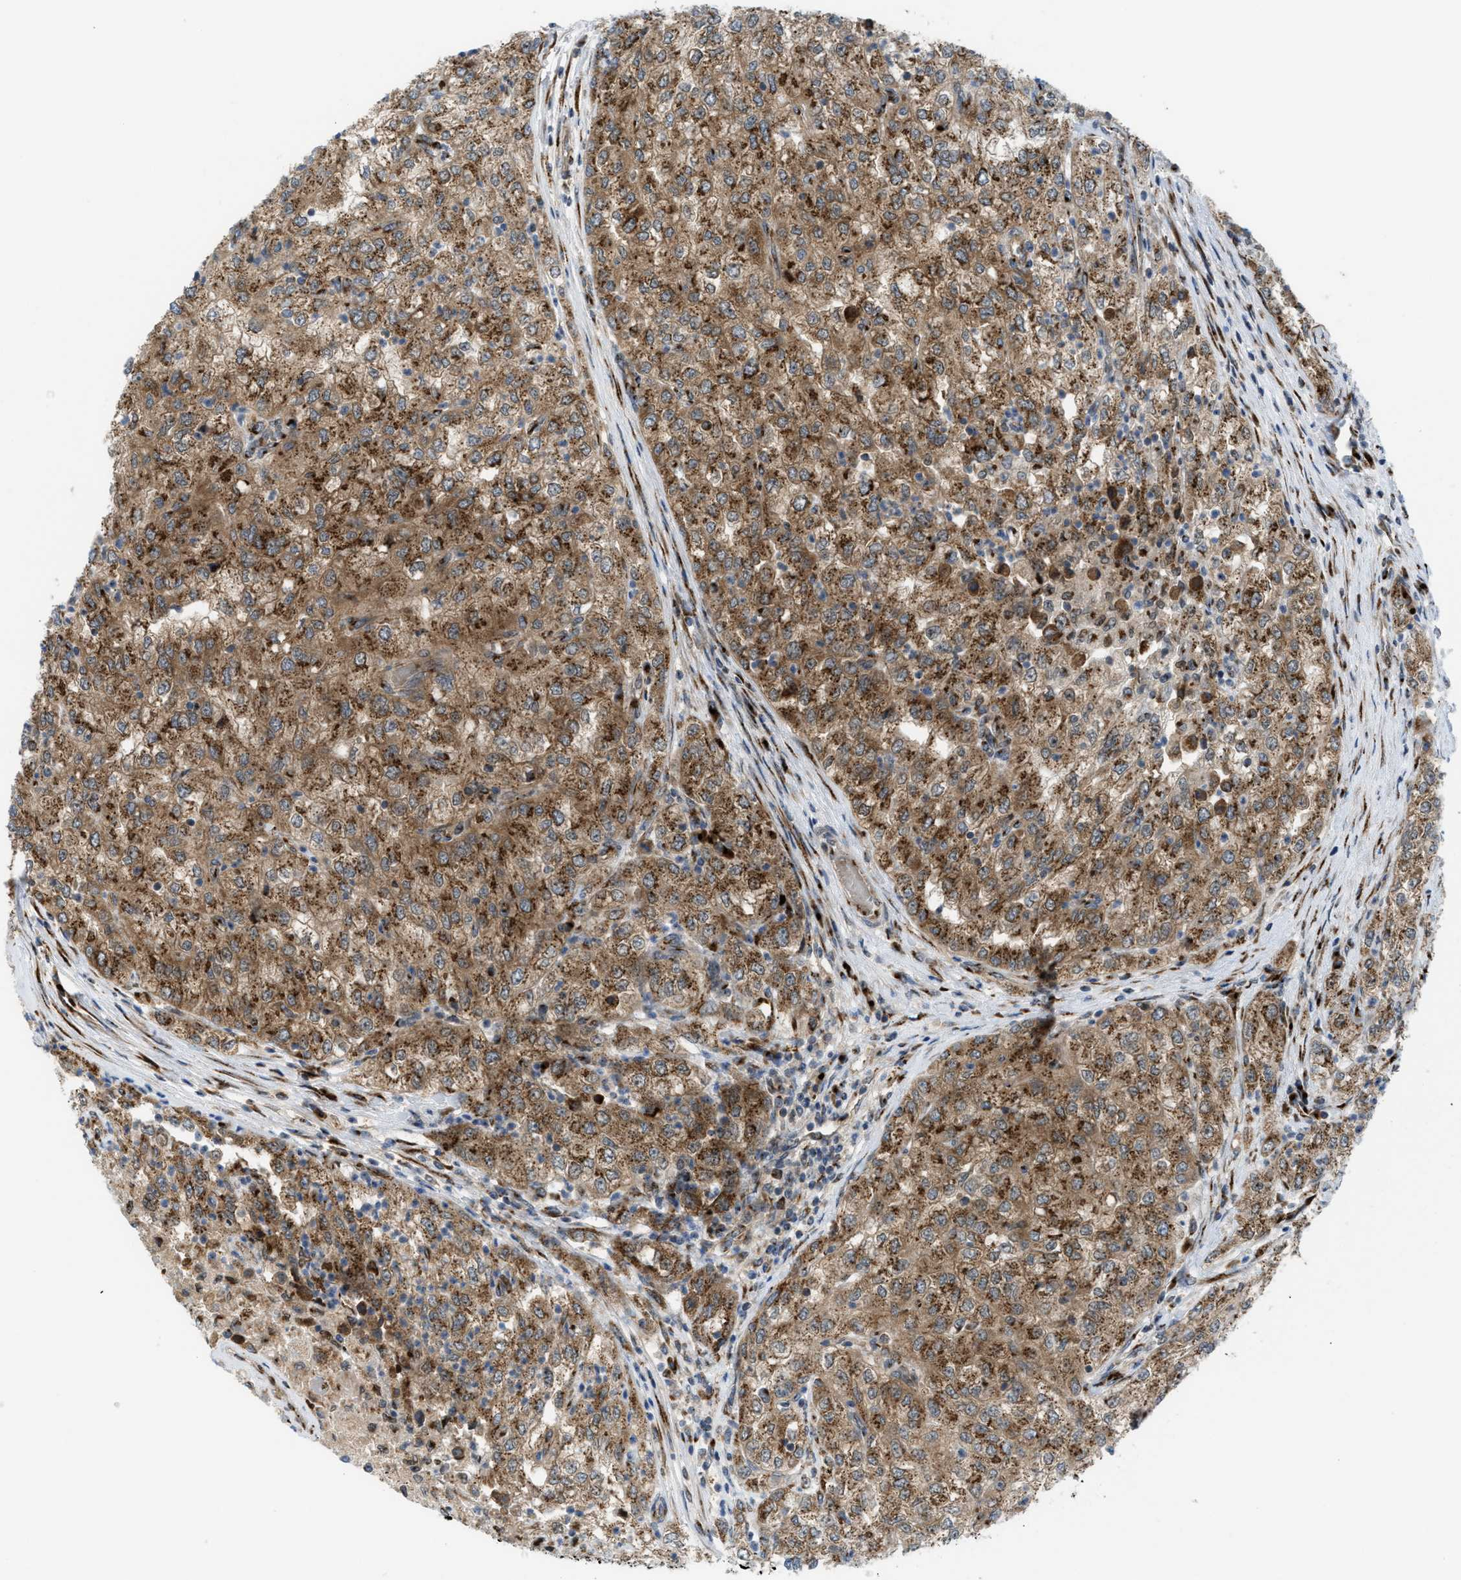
{"staining": {"intensity": "moderate", "quantity": ">75%", "location": "cytoplasmic/membranous"}, "tissue": "renal cancer", "cell_type": "Tumor cells", "image_type": "cancer", "snomed": [{"axis": "morphology", "description": "Adenocarcinoma, NOS"}, {"axis": "topography", "description": "Kidney"}], "caption": "Human renal cancer stained with a brown dye reveals moderate cytoplasmic/membranous positive staining in approximately >75% of tumor cells.", "gene": "SLC38A10", "patient": {"sex": "female", "age": 54}}